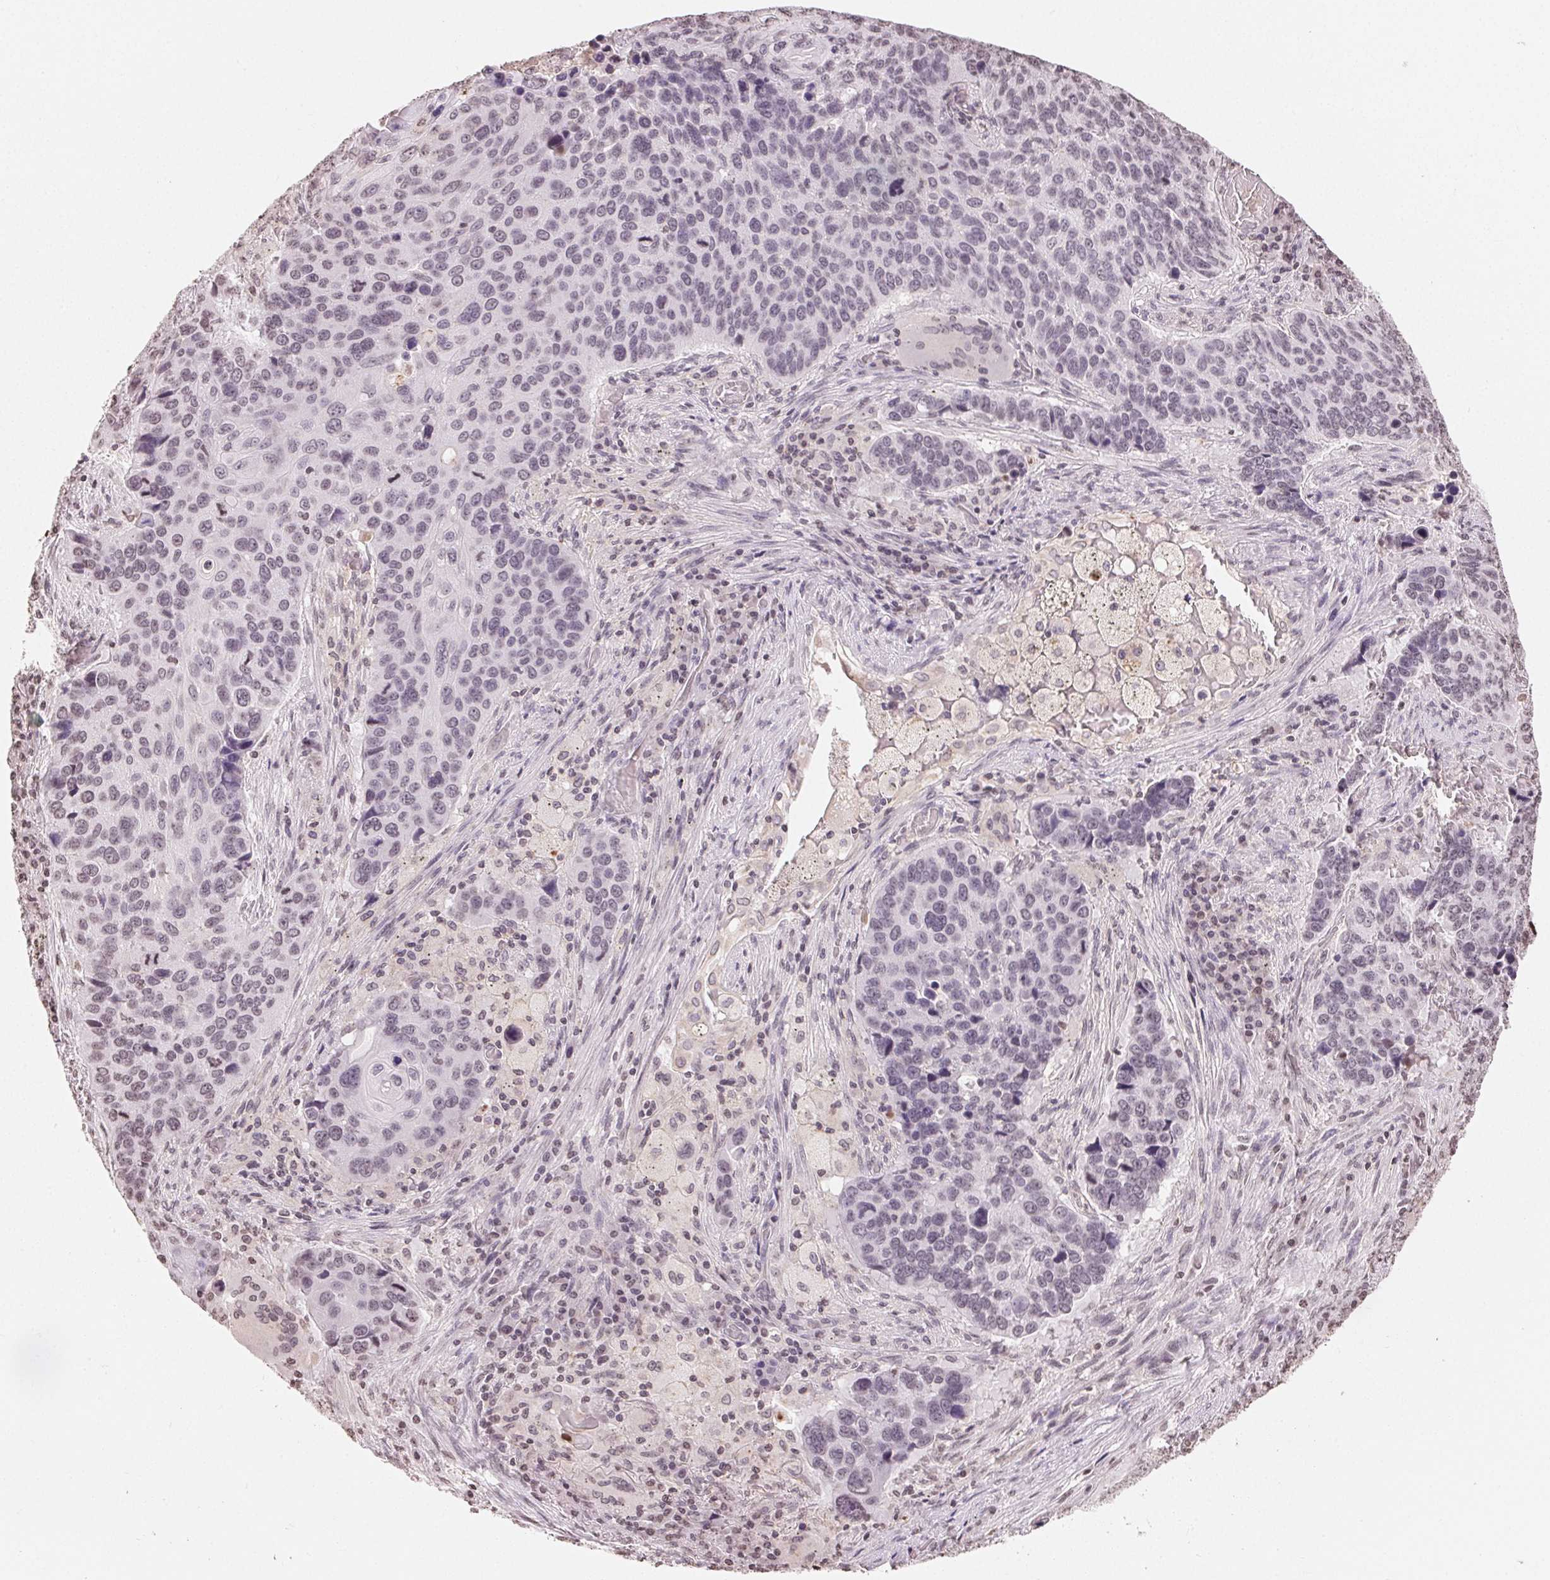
{"staining": {"intensity": "negative", "quantity": "none", "location": "none"}, "tissue": "lung cancer", "cell_type": "Tumor cells", "image_type": "cancer", "snomed": [{"axis": "morphology", "description": "Squamous cell carcinoma, NOS"}, {"axis": "topography", "description": "Lung"}], "caption": "High magnification brightfield microscopy of lung cancer stained with DAB (3,3'-diaminobenzidine) (brown) and counterstained with hematoxylin (blue): tumor cells show no significant positivity.", "gene": "TBP", "patient": {"sex": "male", "age": 68}}